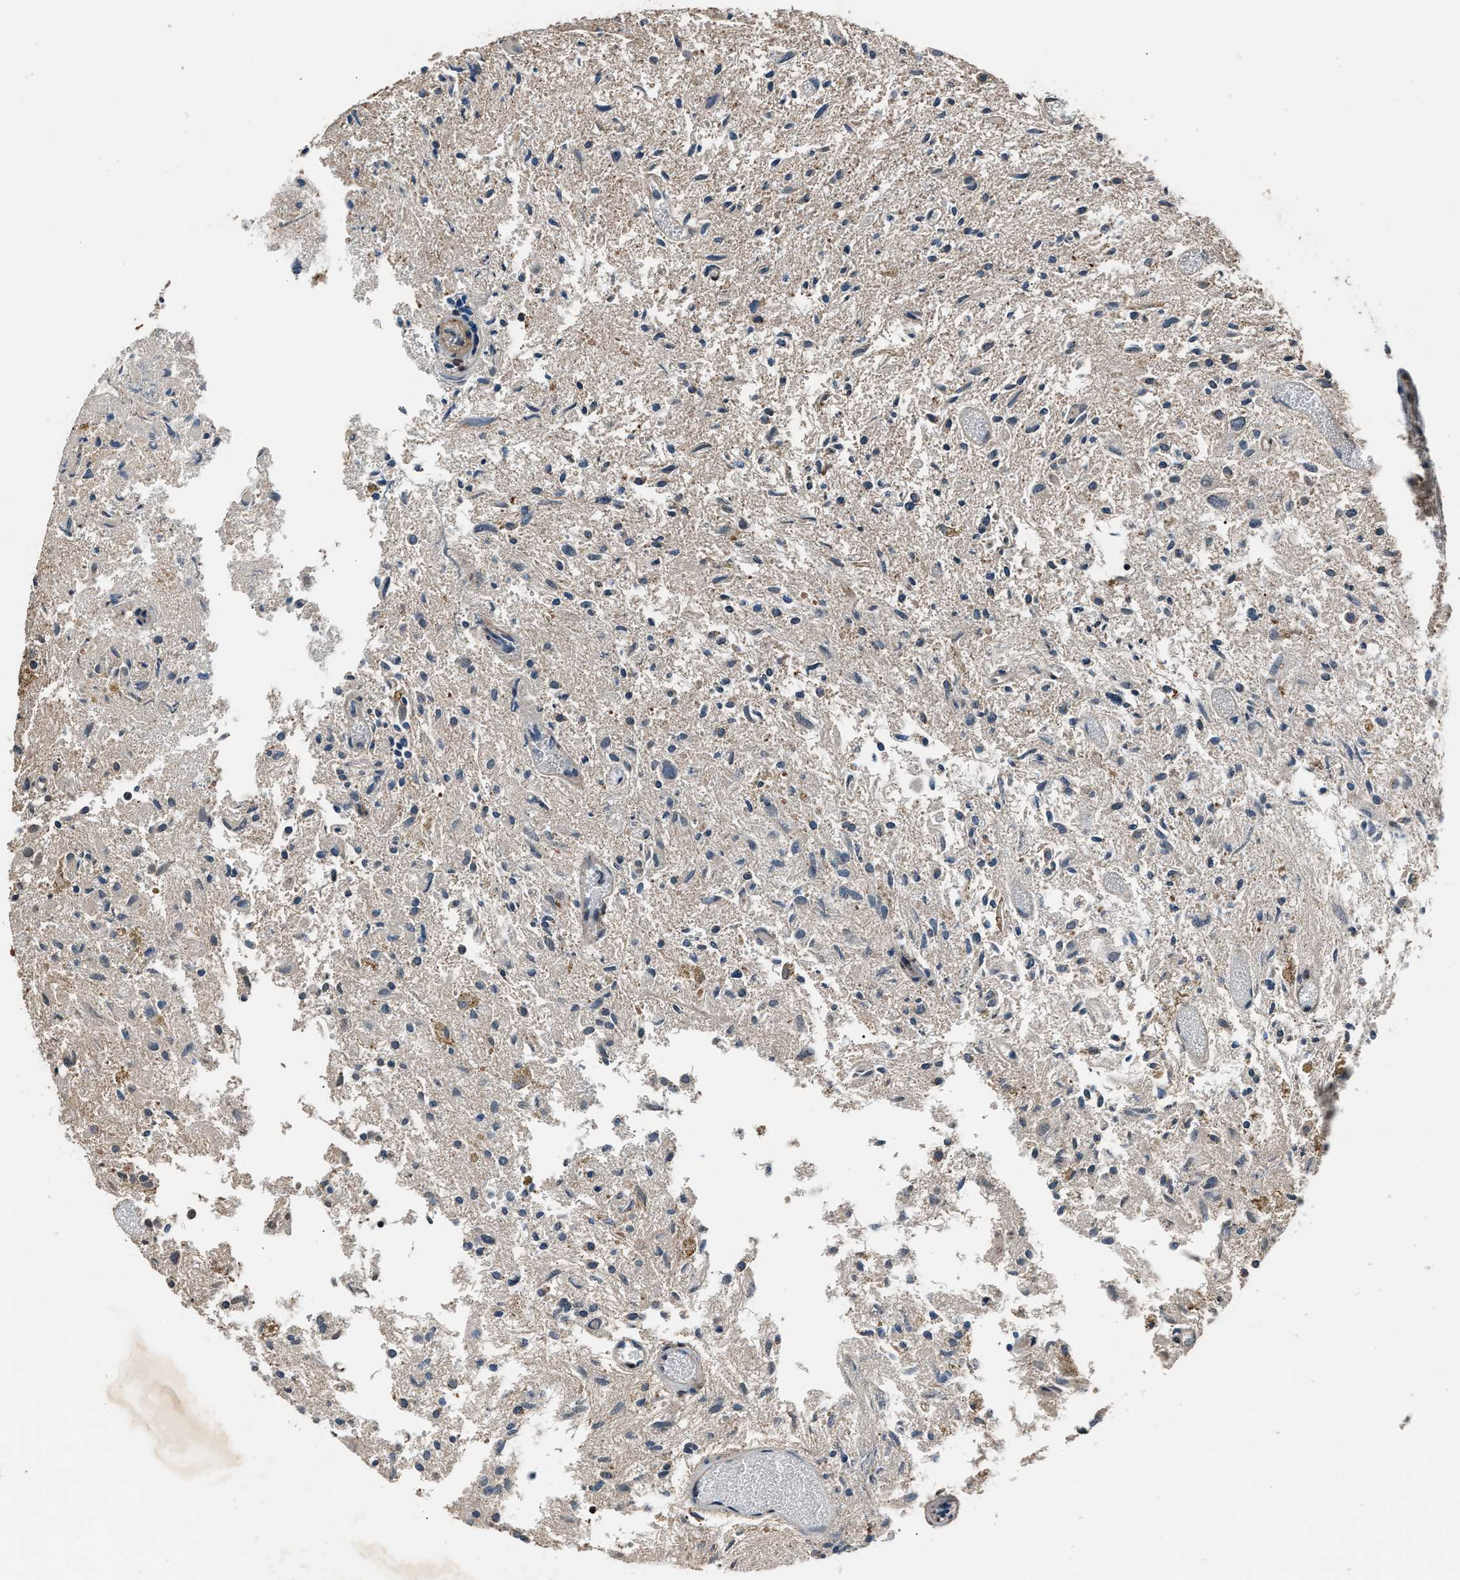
{"staining": {"intensity": "negative", "quantity": "none", "location": "none"}, "tissue": "glioma", "cell_type": "Tumor cells", "image_type": "cancer", "snomed": [{"axis": "morphology", "description": "Glioma, malignant, High grade"}, {"axis": "topography", "description": "Brain"}], "caption": "Human glioma stained for a protein using IHC shows no staining in tumor cells.", "gene": "DYNC2I1", "patient": {"sex": "female", "age": 59}}